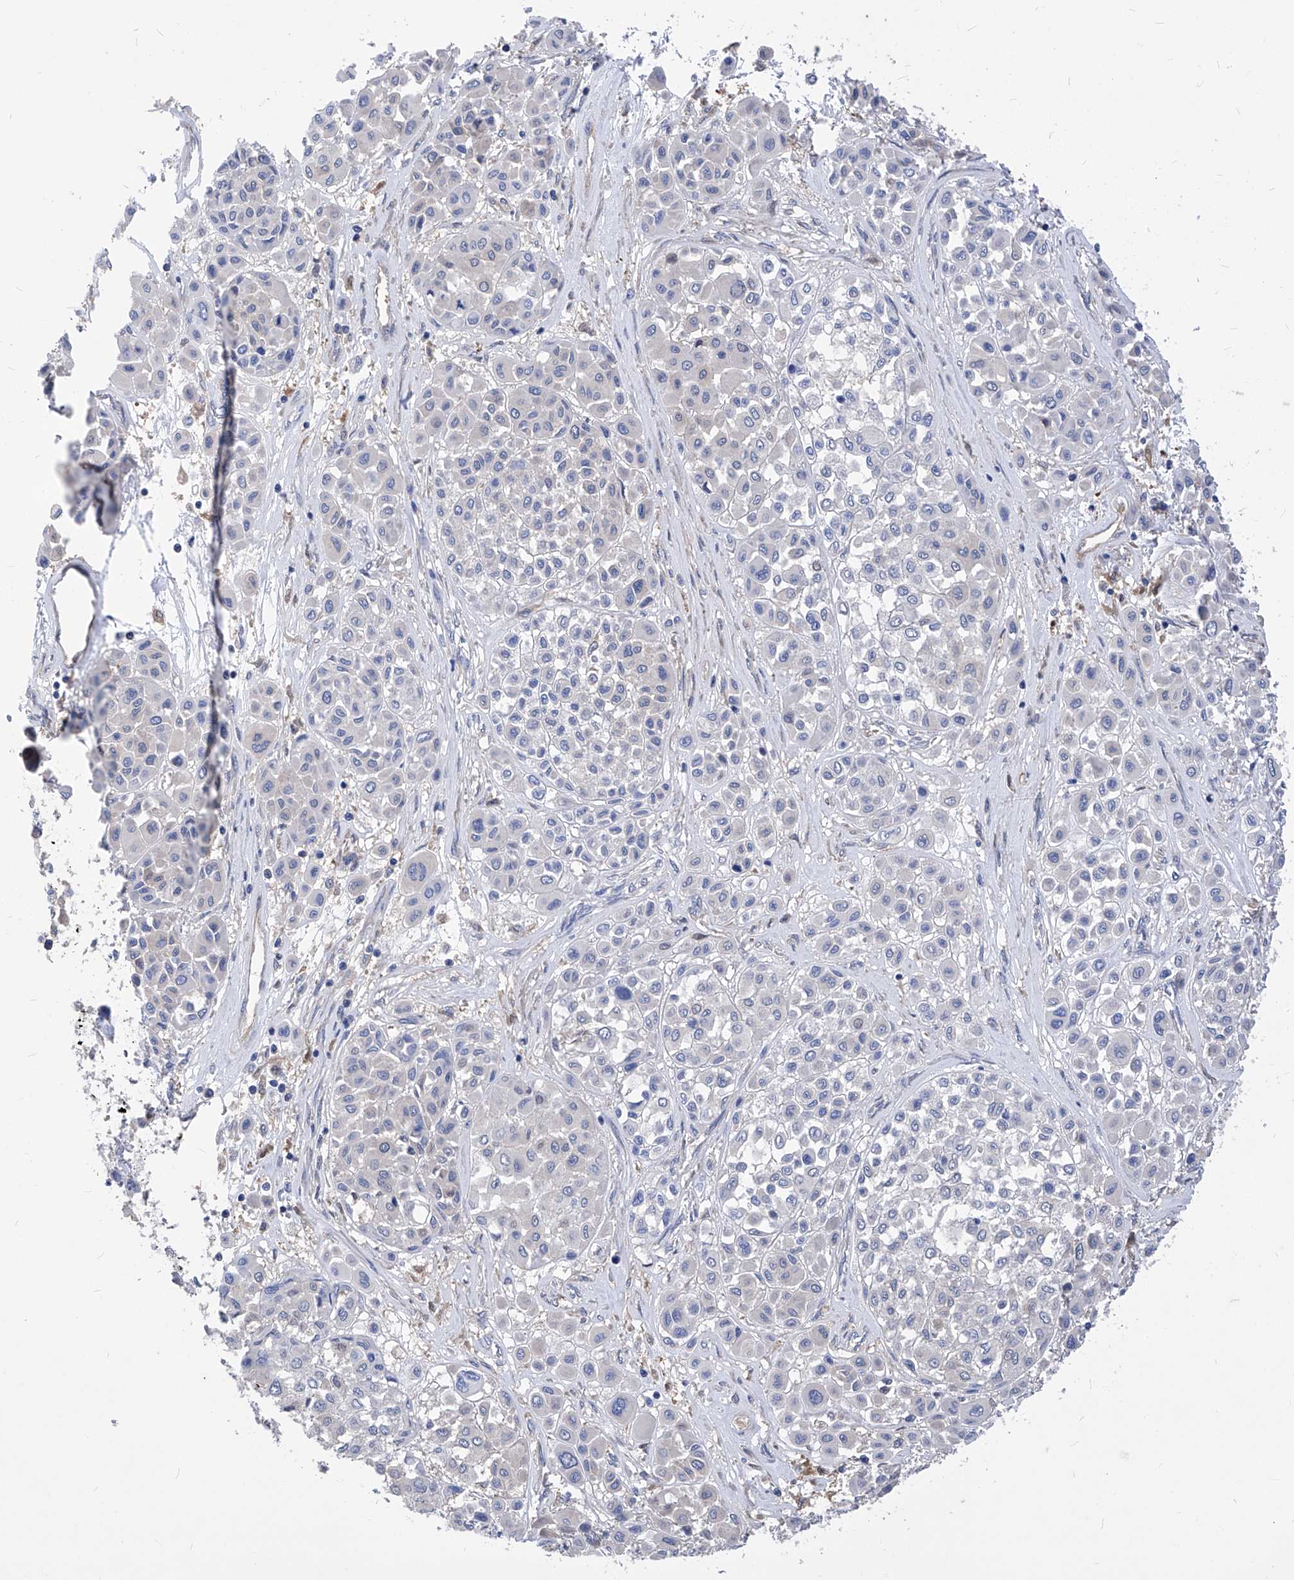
{"staining": {"intensity": "negative", "quantity": "none", "location": "none"}, "tissue": "melanoma", "cell_type": "Tumor cells", "image_type": "cancer", "snomed": [{"axis": "morphology", "description": "Malignant melanoma, Metastatic site"}, {"axis": "topography", "description": "Soft tissue"}], "caption": "IHC histopathology image of malignant melanoma (metastatic site) stained for a protein (brown), which exhibits no staining in tumor cells.", "gene": "XPNPEP1", "patient": {"sex": "male", "age": 41}}